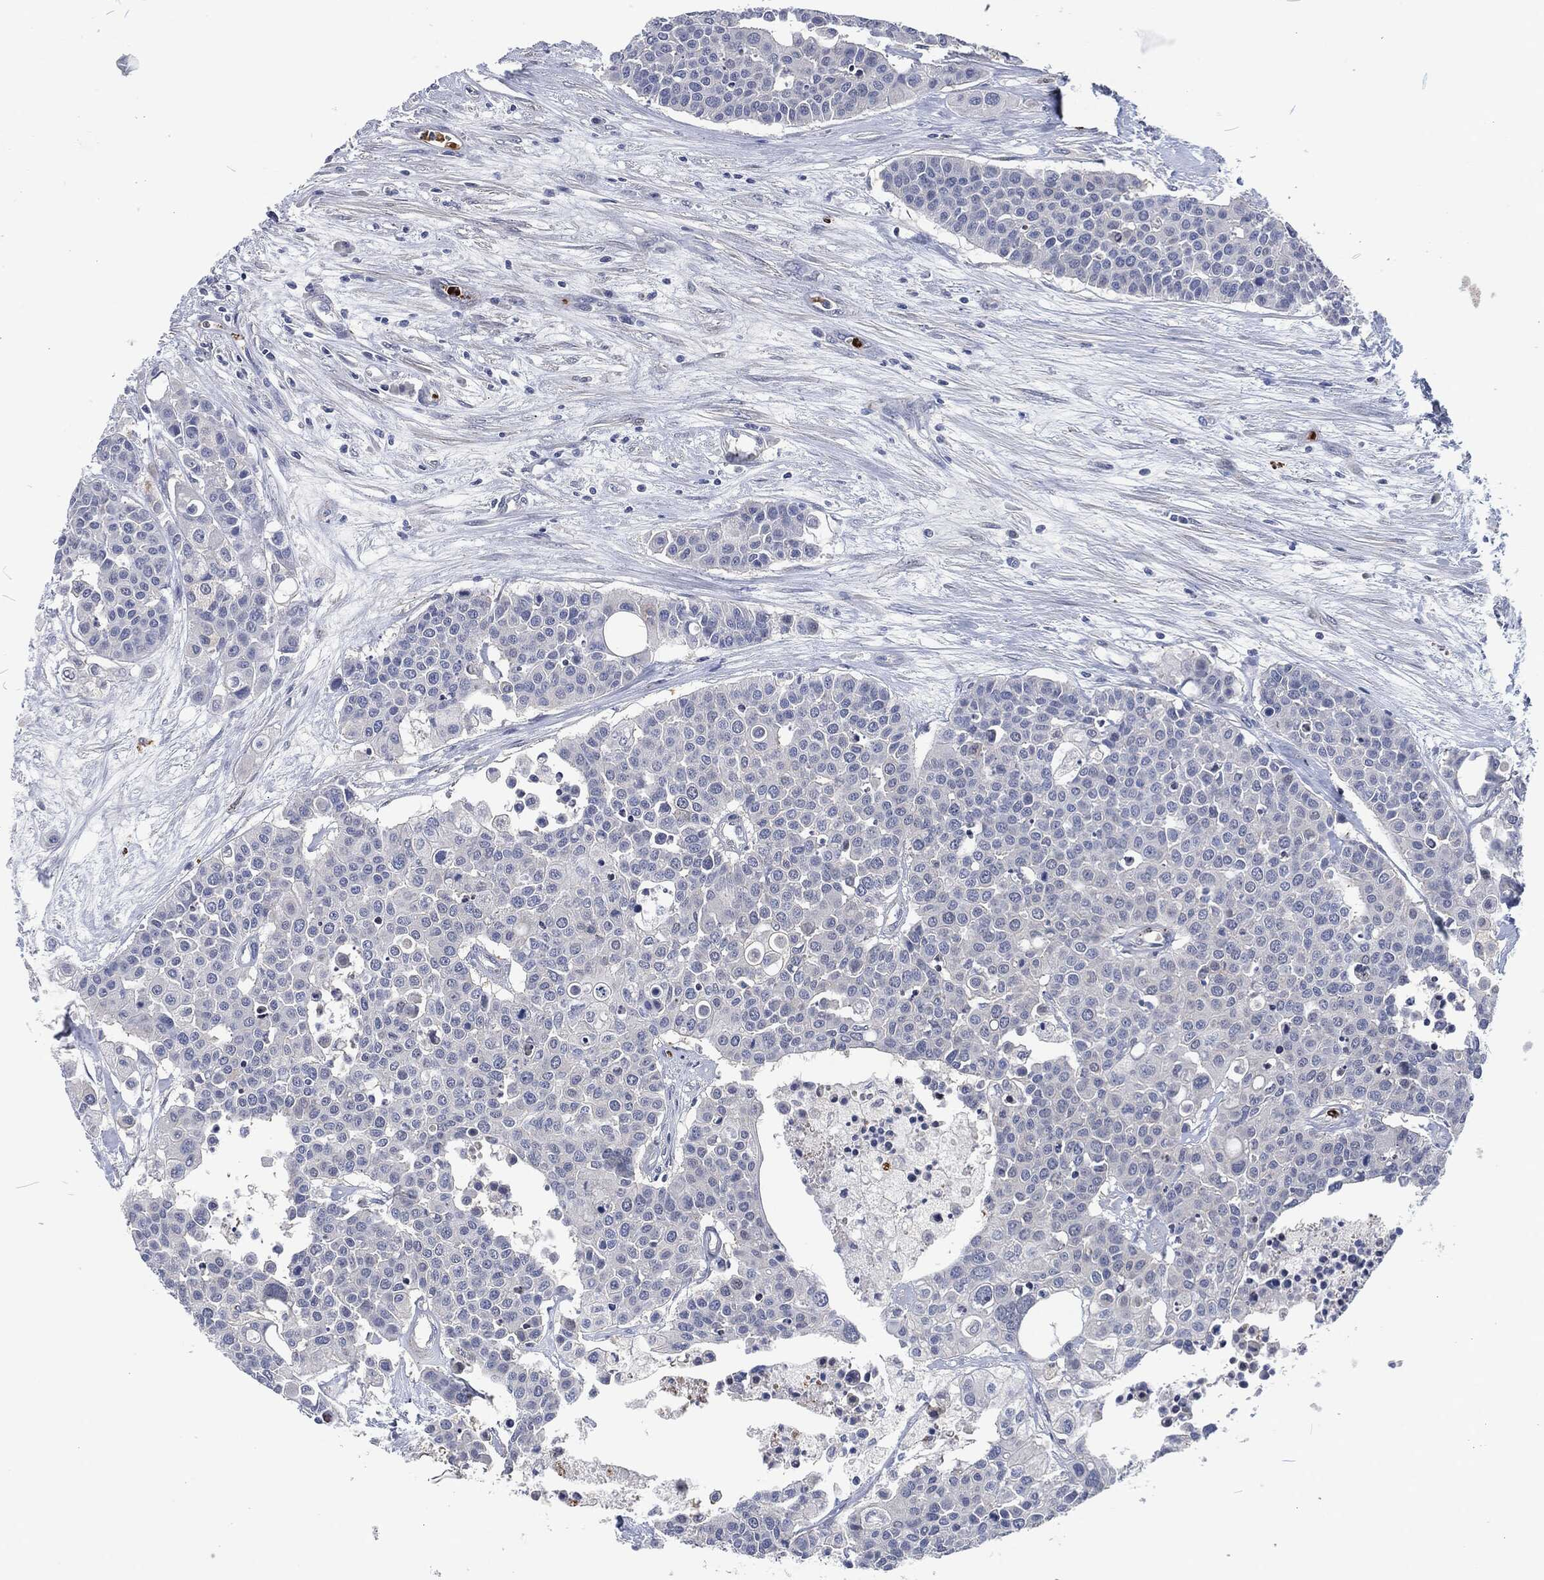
{"staining": {"intensity": "negative", "quantity": "none", "location": "none"}, "tissue": "carcinoid", "cell_type": "Tumor cells", "image_type": "cancer", "snomed": [{"axis": "morphology", "description": "Carcinoid, malignant, NOS"}, {"axis": "topography", "description": "Colon"}], "caption": "Immunohistochemistry (IHC) photomicrograph of neoplastic tissue: malignant carcinoid stained with DAB (3,3'-diaminobenzidine) displays no significant protein expression in tumor cells.", "gene": "MPO", "patient": {"sex": "male", "age": 81}}